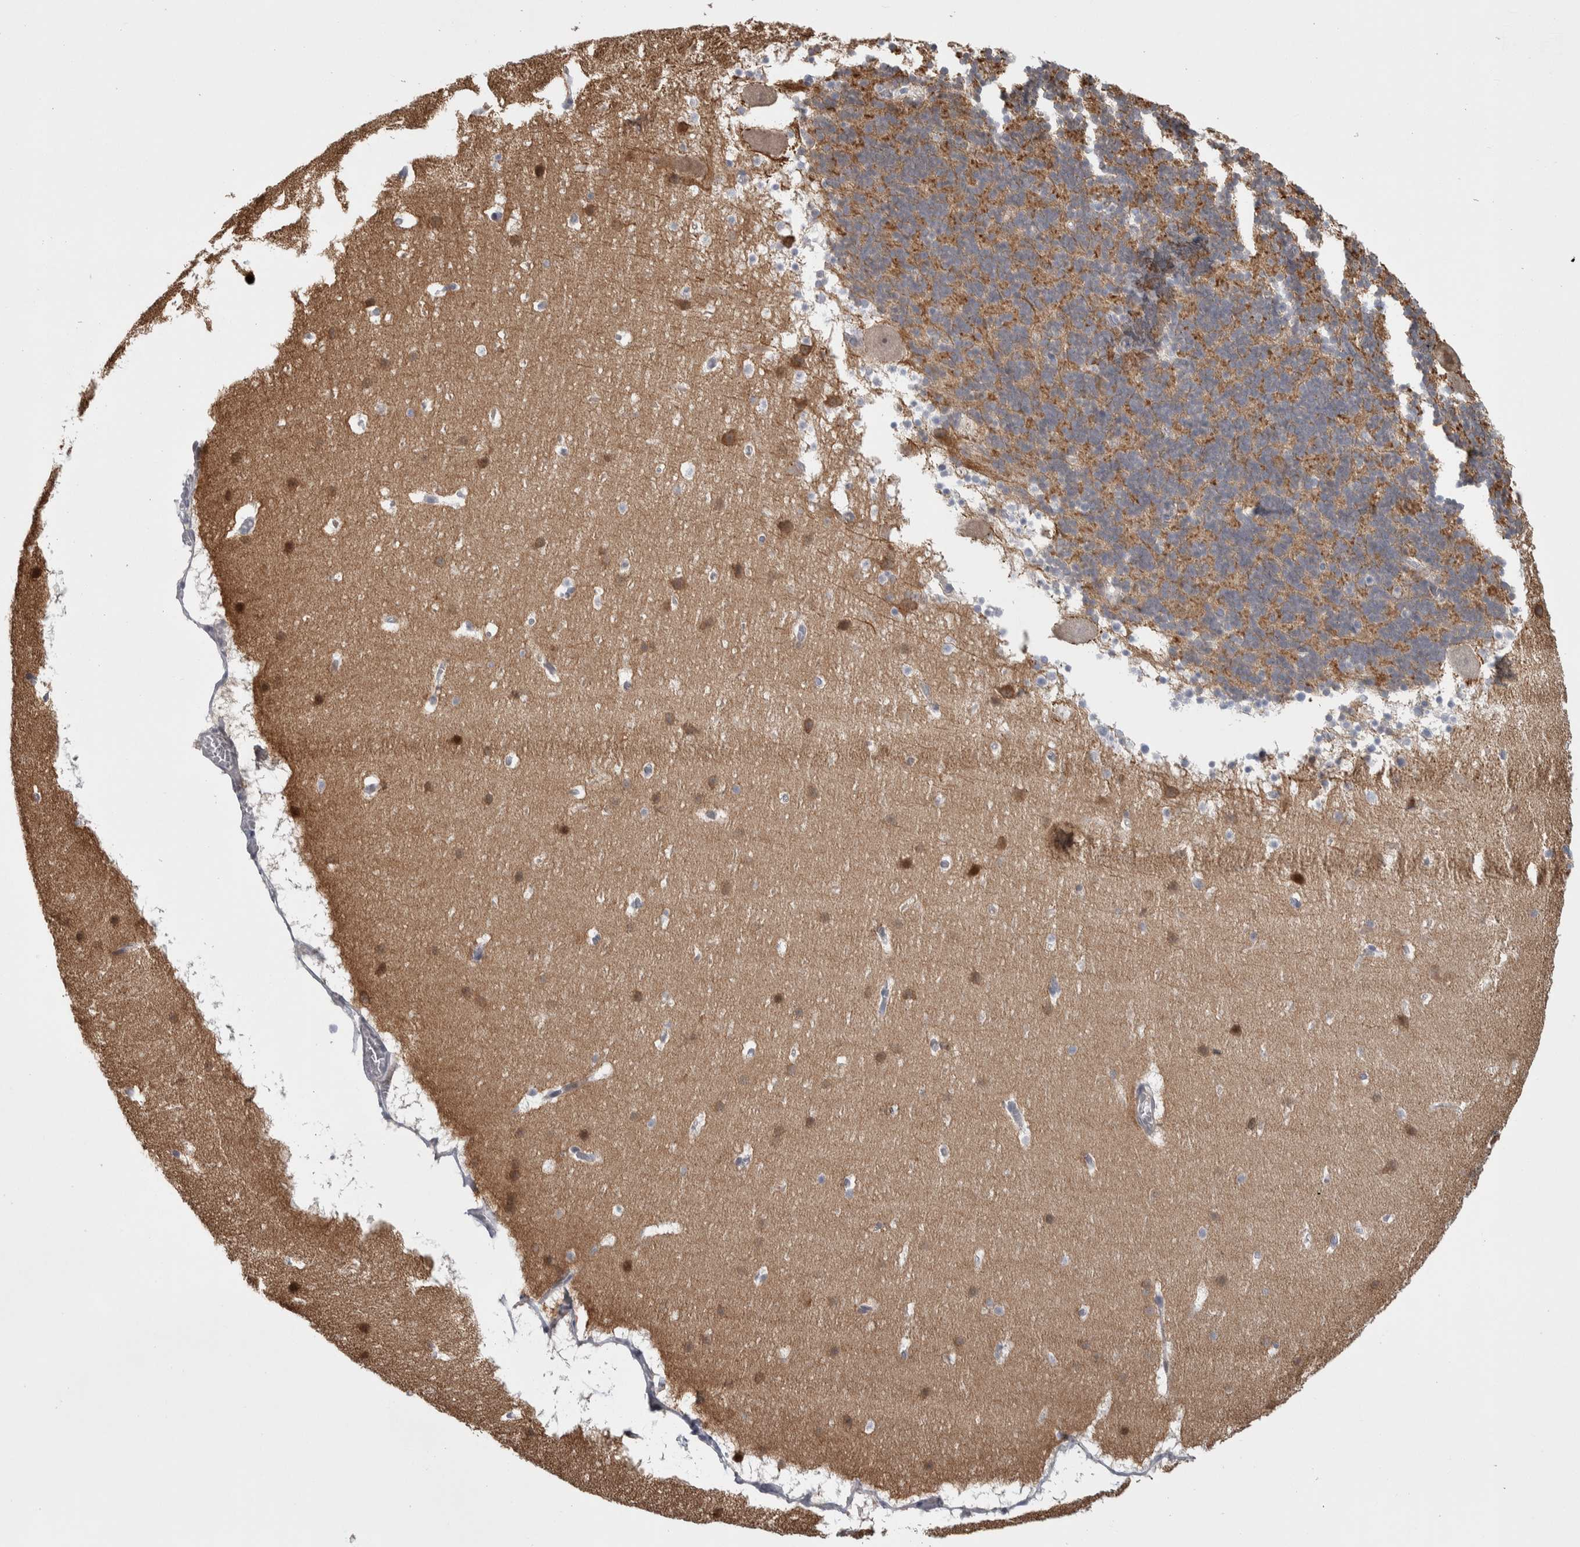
{"staining": {"intensity": "moderate", "quantity": ">75%", "location": "cytoplasmic/membranous"}, "tissue": "cerebellum", "cell_type": "Cells in granular layer", "image_type": "normal", "snomed": [{"axis": "morphology", "description": "Normal tissue, NOS"}, {"axis": "topography", "description": "Cerebellum"}], "caption": "A high-resolution image shows IHC staining of unremarkable cerebellum, which reveals moderate cytoplasmic/membranous expression in about >75% of cells in granular layer.", "gene": "PSMG3", "patient": {"sex": "male", "age": 45}}